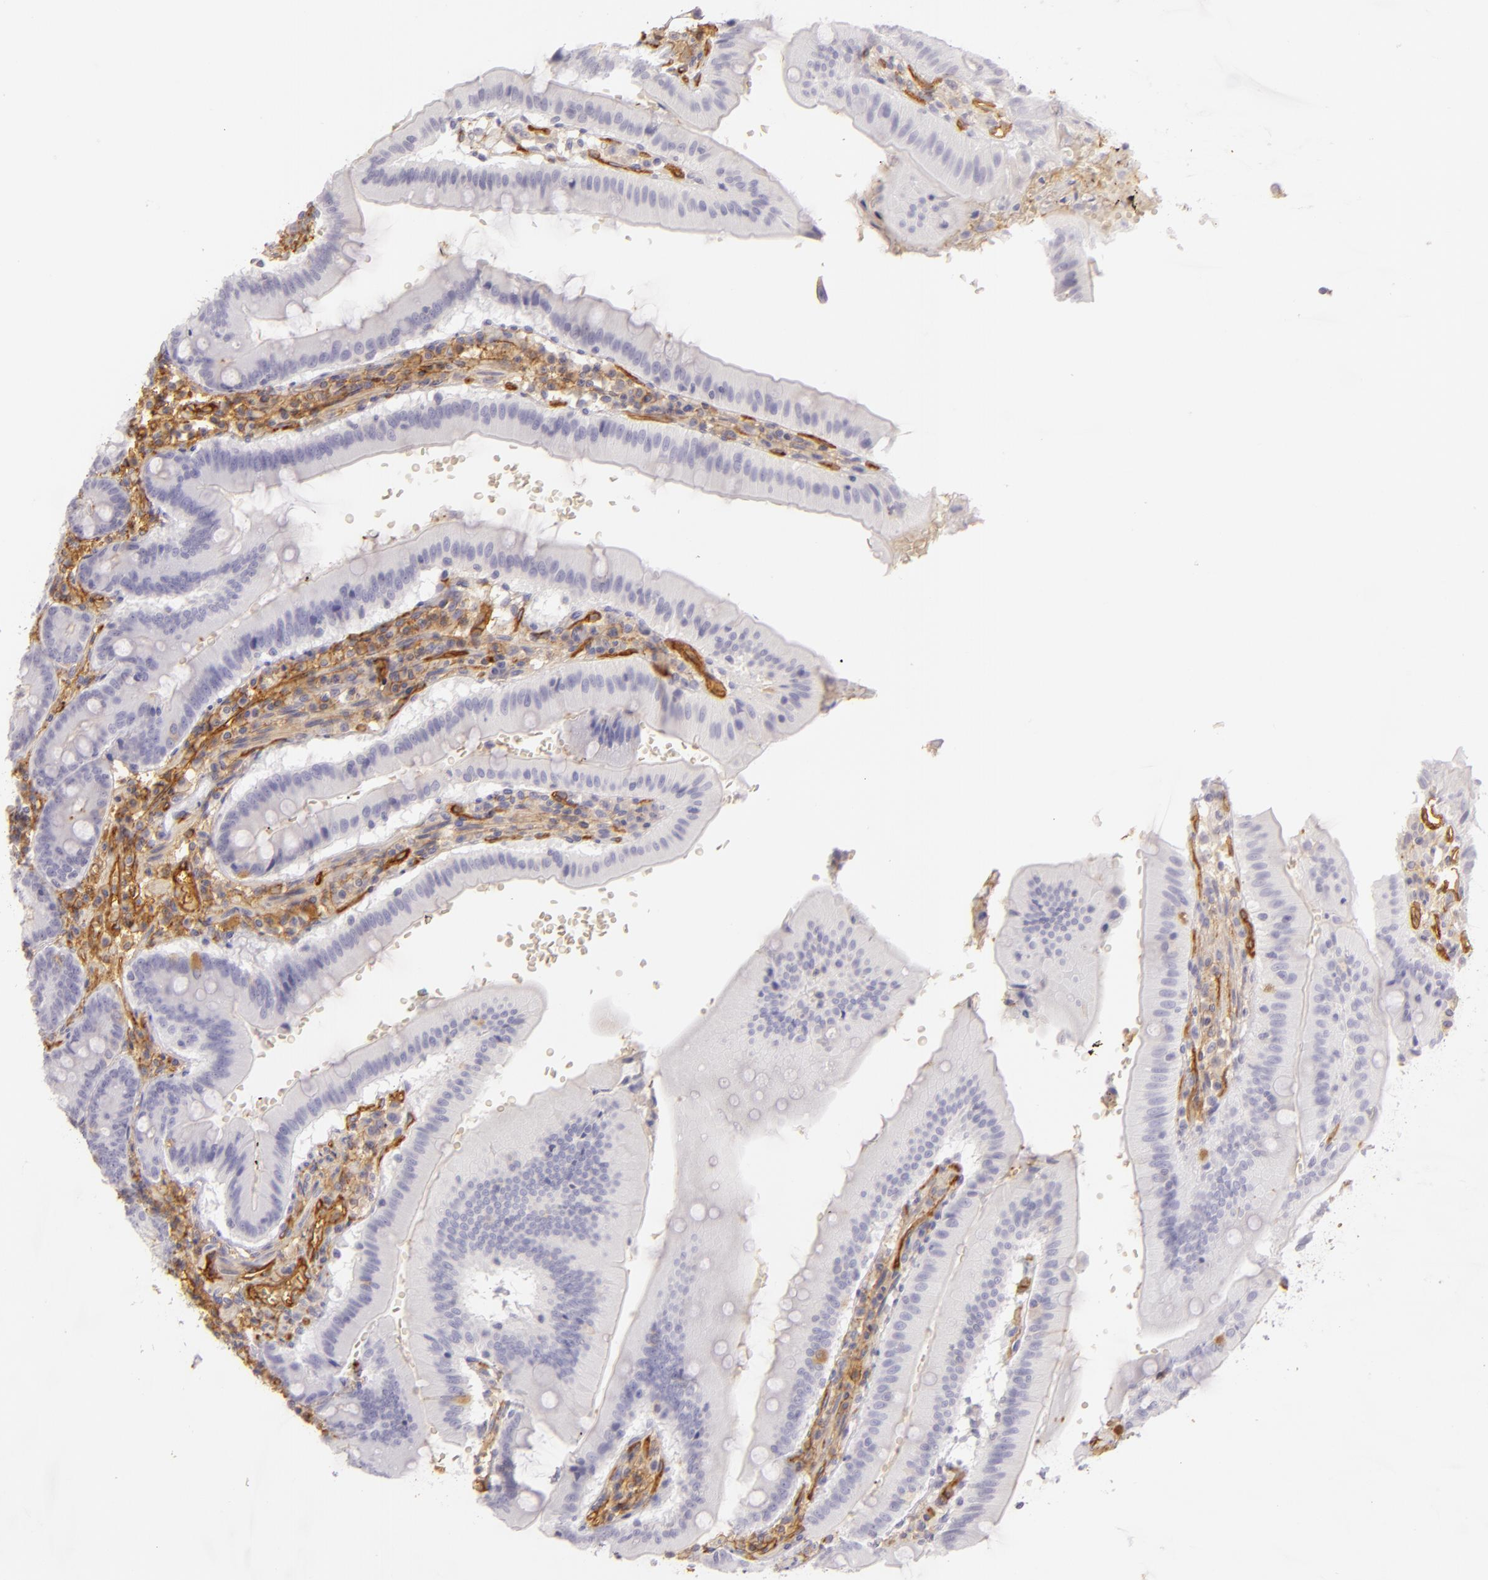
{"staining": {"intensity": "negative", "quantity": "none", "location": "none"}, "tissue": "small intestine", "cell_type": "Glandular cells", "image_type": "normal", "snomed": [{"axis": "morphology", "description": "Normal tissue, NOS"}, {"axis": "topography", "description": "Small intestine"}], "caption": "The photomicrograph reveals no significant positivity in glandular cells of small intestine. (Brightfield microscopy of DAB immunohistochemistry (IHC) at high magnification).", "gene": "CD59", "patient": {"sex": "male", "age": 71}}